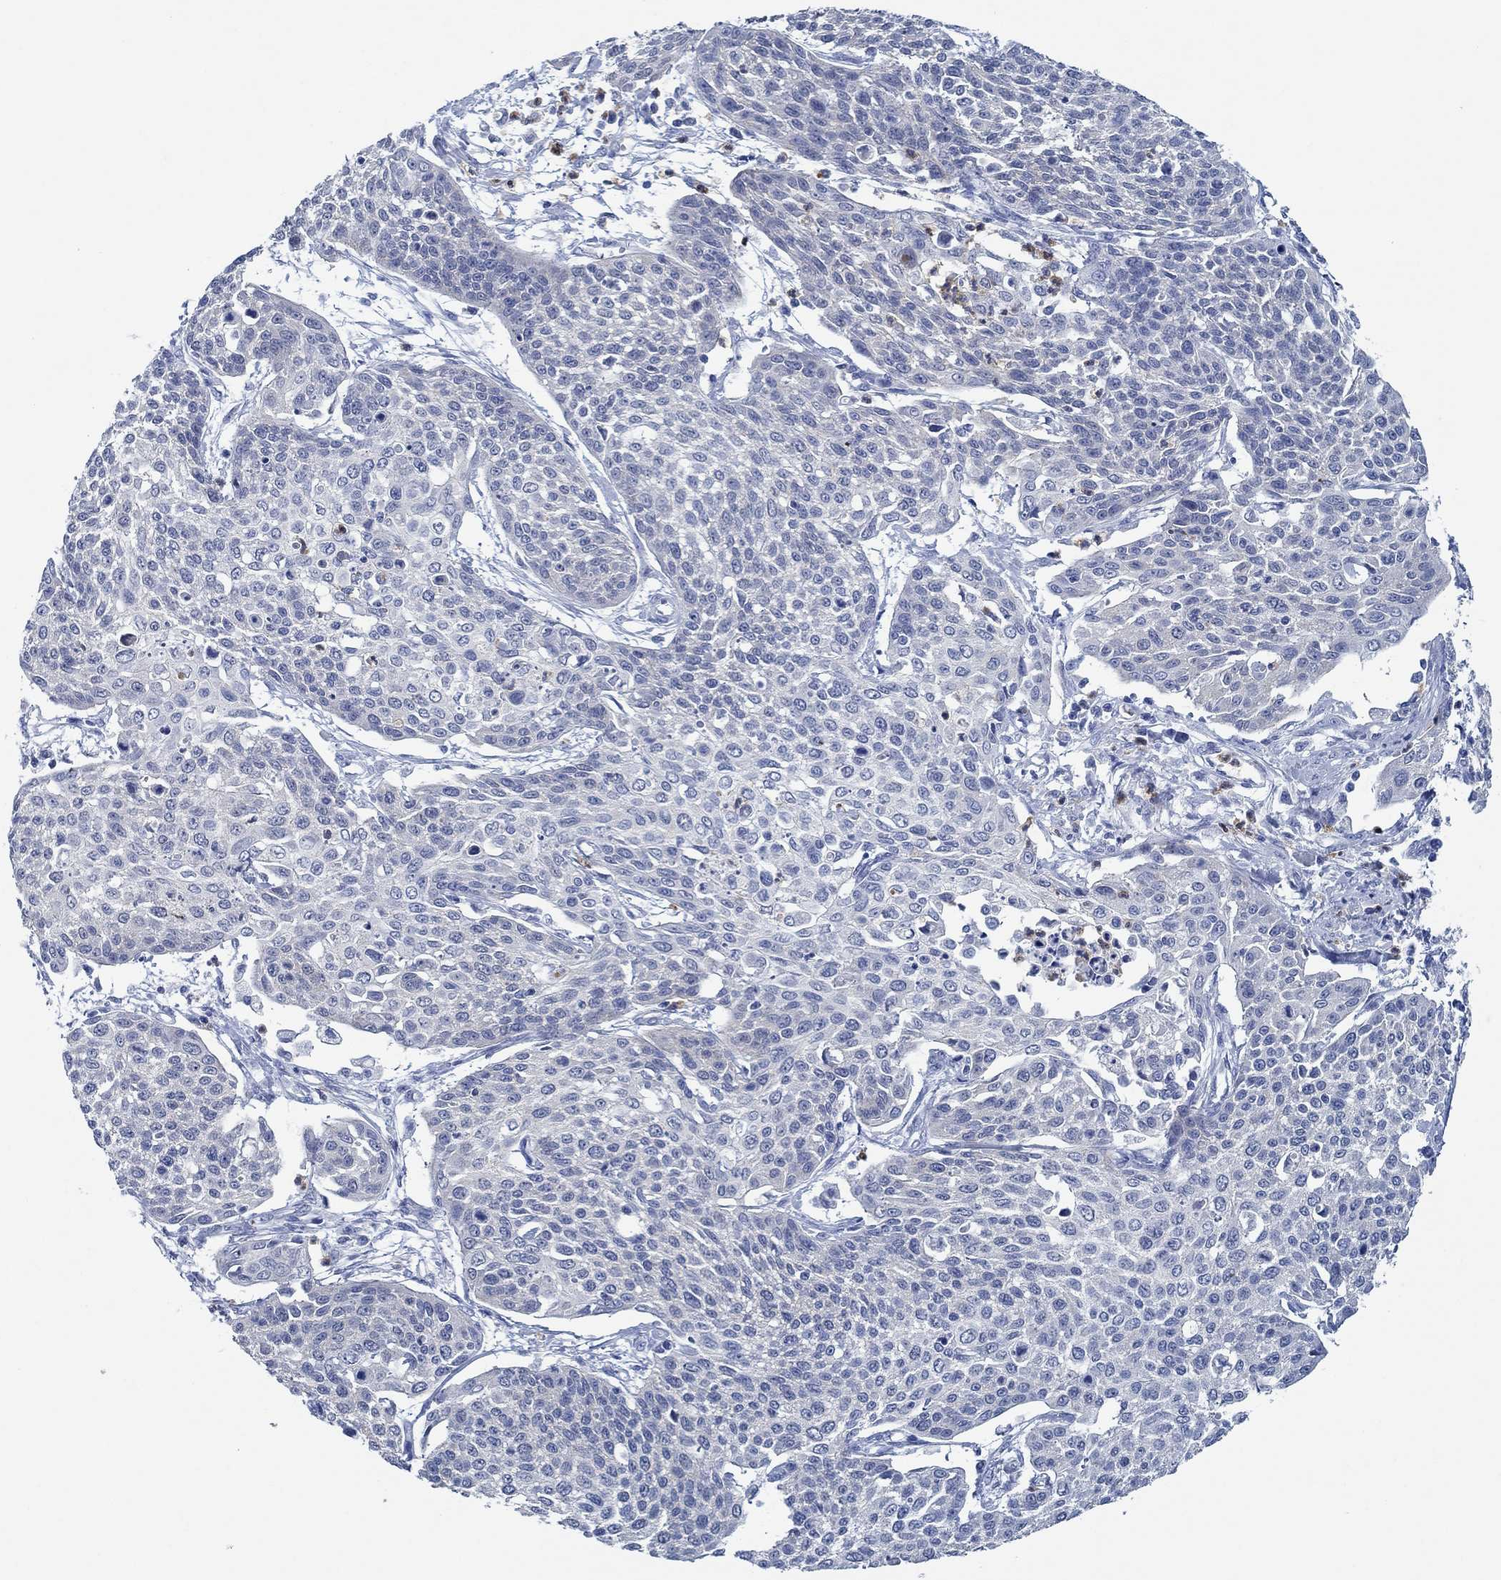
{"staining": {"intensity": "negative", "quantity": "none", "location": "none"}, "tissue": "cervical cancer", "cell_type": "Tumor cells", "image_type": "cancer", "snomed": [{"axis": "morphology", "description": "Squamous cell carcinoma, NOS"}, {"axis": "topography", "description": "Cervix"}], "caption": "A histopathology image of human cervical cancer (squamous cell carcinoma) is negative for staining in tumor cells.", "gene": "ZNF671", "patient": {"sex": "female", "age": 34}}